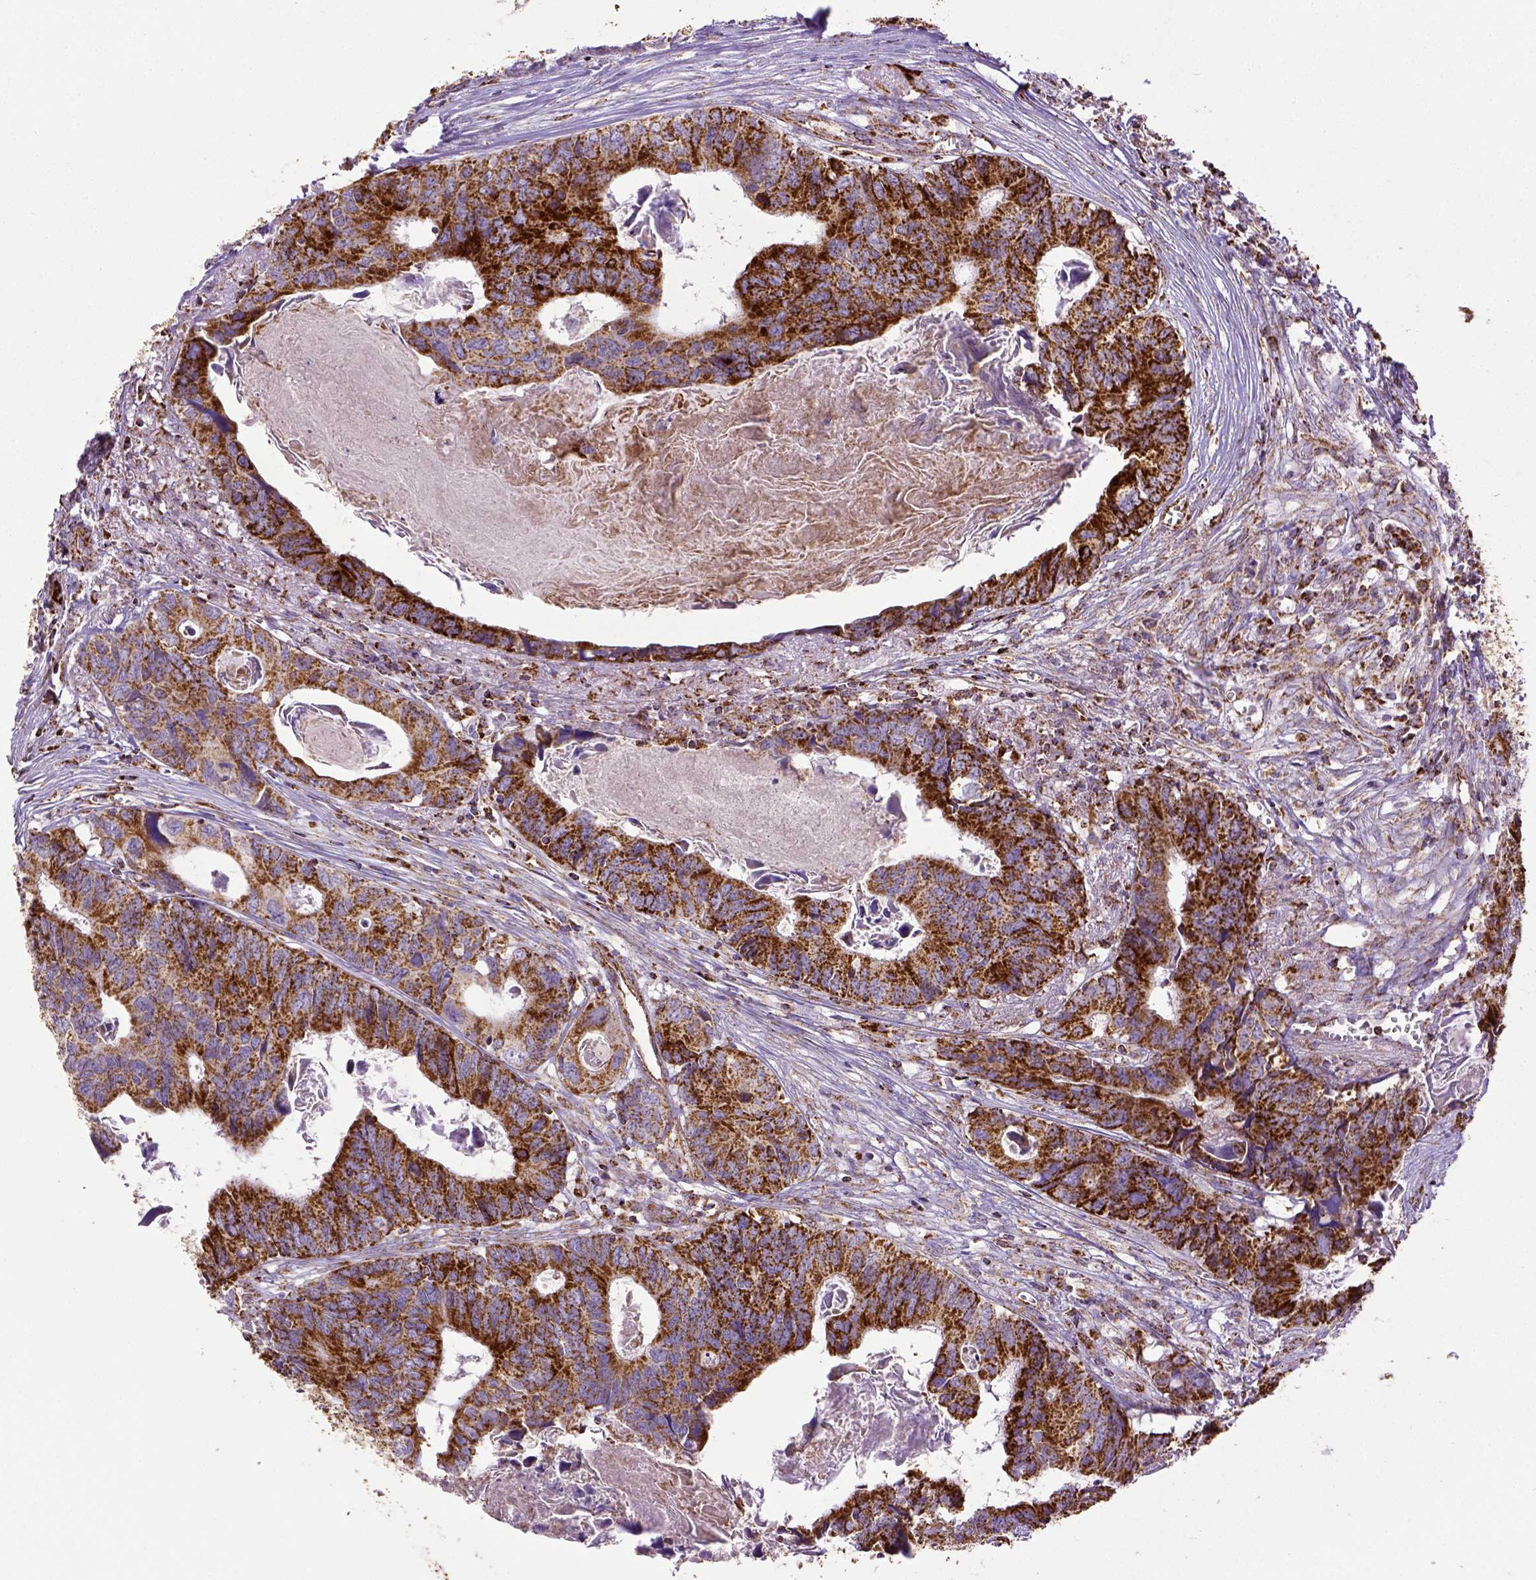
{"staining": {"intensity": "moderate", "quantity": ">75%", "location": "cytoplasmic/membranous"}, "tissue": "colorectal cancer", "cell_type": "Tumor cells", "image_type": "cancer", "snomed": [{"axis": "morphology", "description": "Adenocarcinoma, NOS"}, {"axis": "topography", "description": "Colon"}], "caption": "Protein analysis of colorectal cancer tissue demonstrates moderate cytoplasmic/membranous positivity in approximately >75% of tumor cells.", "gene": "MT-CO1", "patient": {"sex": "female", "age": 82}}